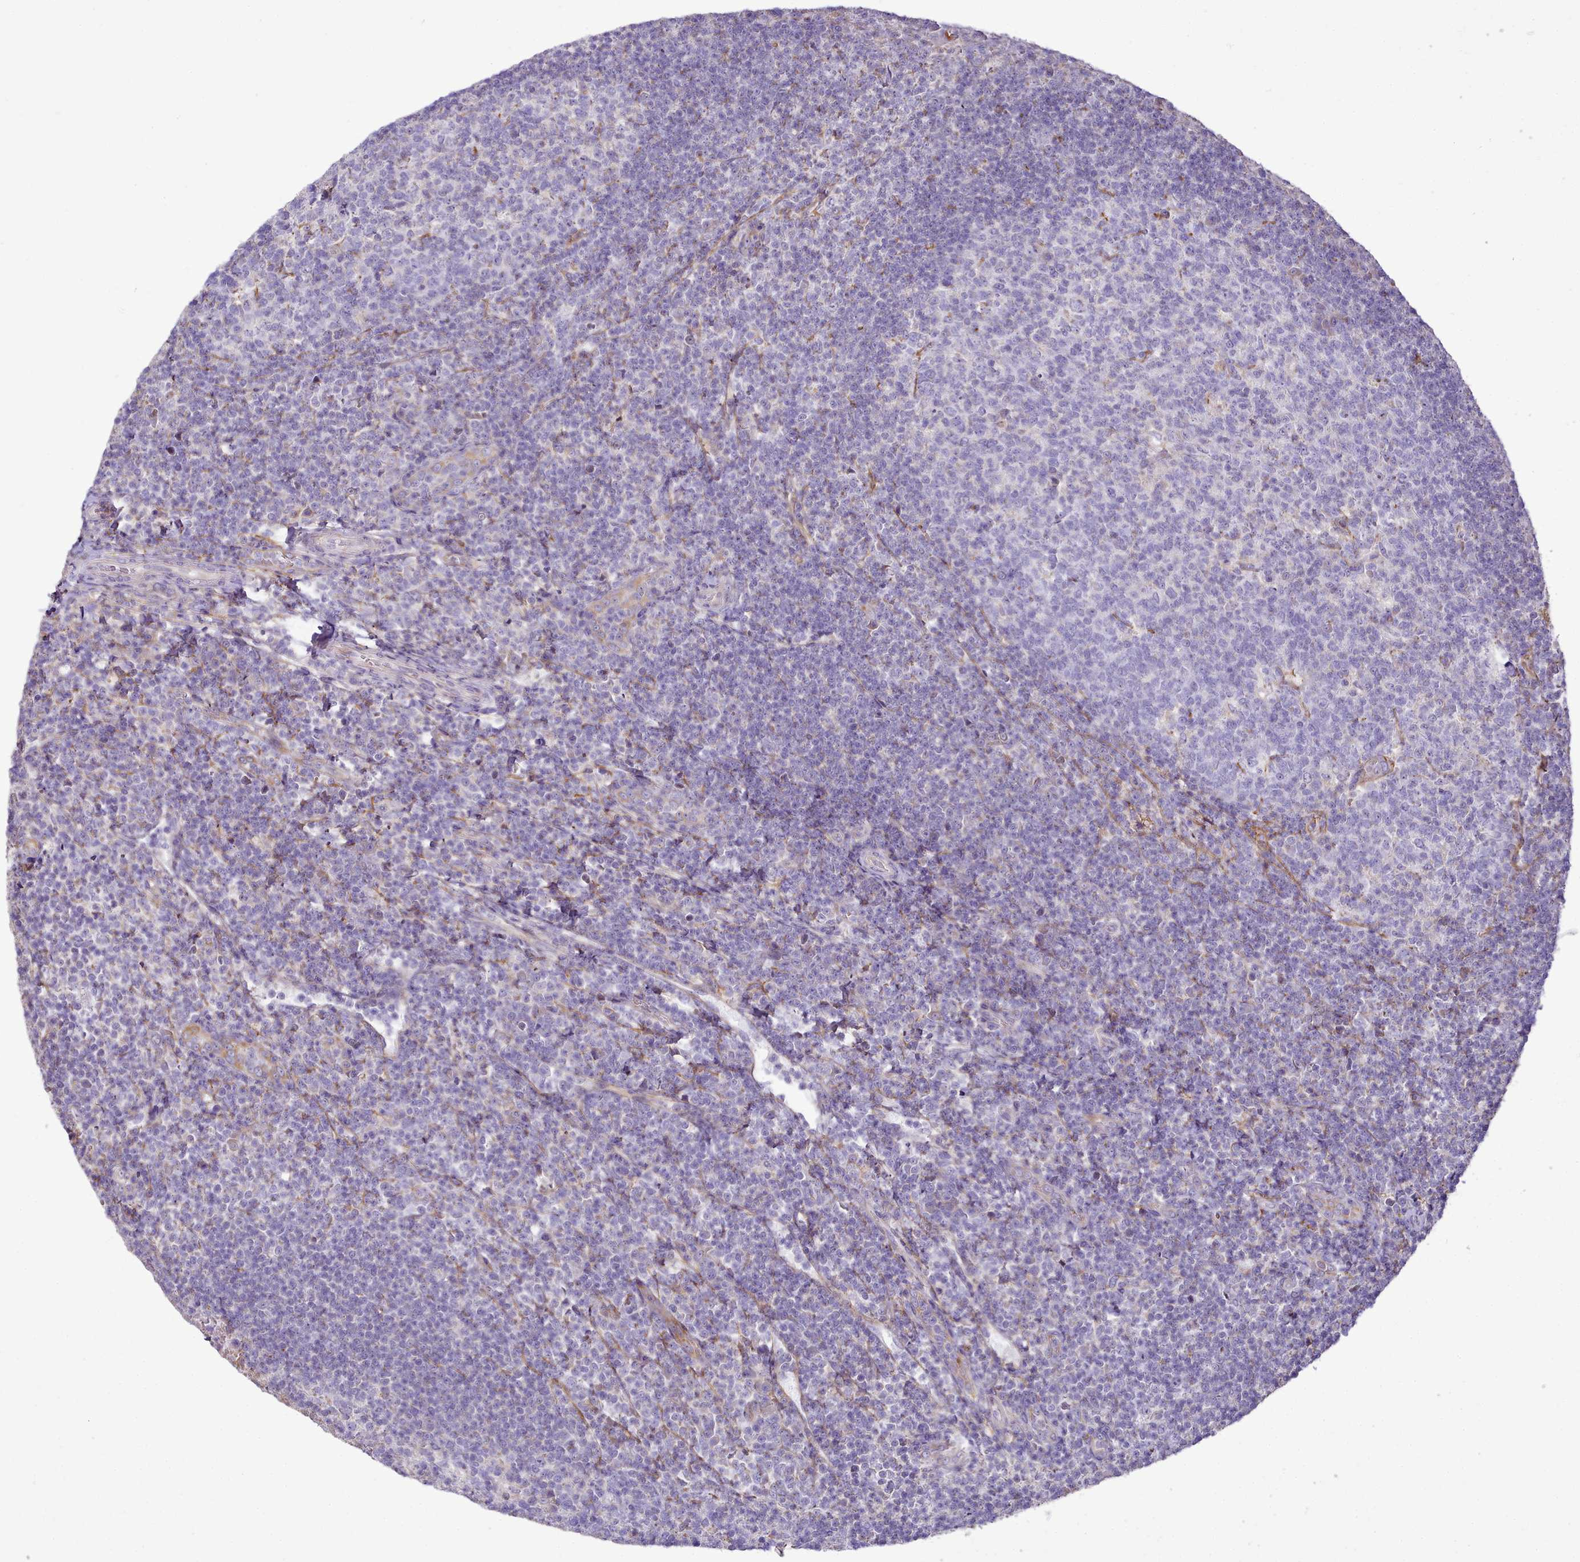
{"staining": {"intensity": "negative", "quantity": "none", "location": "none"}, "tissue": "tonsil", "cell_type": "Germinal center cells", "image_type": "normal", "snomed": [{"axis": "morphology", "description": "Normal tissue, NOS"}, {"axis": "topography", "description": "Tonsil"}], "caption": "This is an IHC histopathology image of unremarkable human tonsil. There is no expression in germinal center cells.", "gene": "NBPF10", "patient": {"sex": "female", "age": 10}}